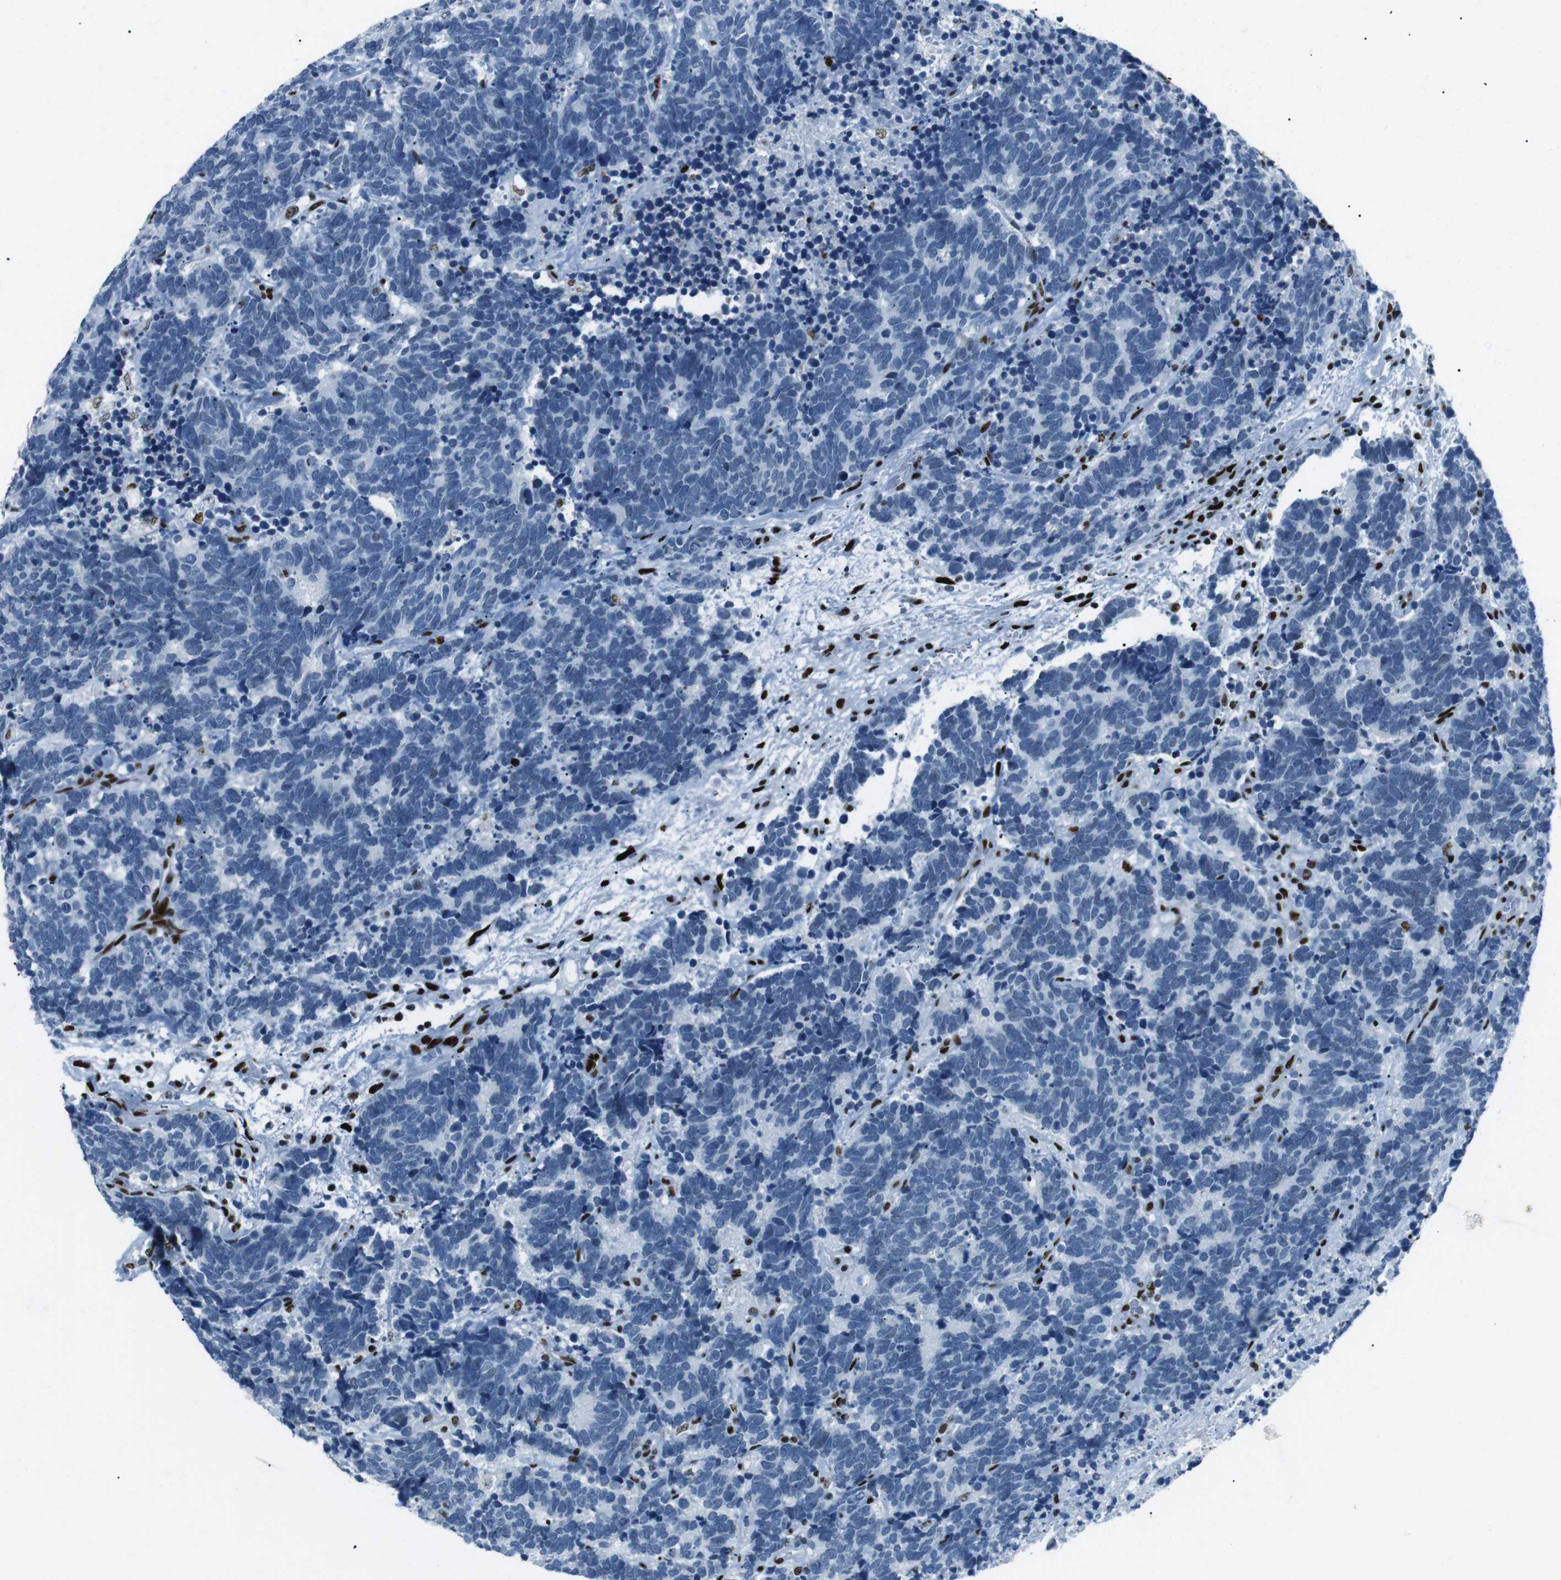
{"staining": {"intensity": "negative", "quantity": "none", "location": "none"}, "tissue": "carcinoid", "cell_type": "Tumor cells", "image_type": "cancer", "snomed": [{"axis": "morphology", "description": "Carcinoma, NOS"}, {"axis": "morphology", "description": "Carcinoid, malignant, NOS"}, {"axis": "topography", "description": "Urinary bladder"}], "caption": "Human malignant carcinoid stained for a protein using immunohistochemistry reveals no expression in tumor cells.", "gene": "PML", "patient": {"sex": "male", "age": 57}}